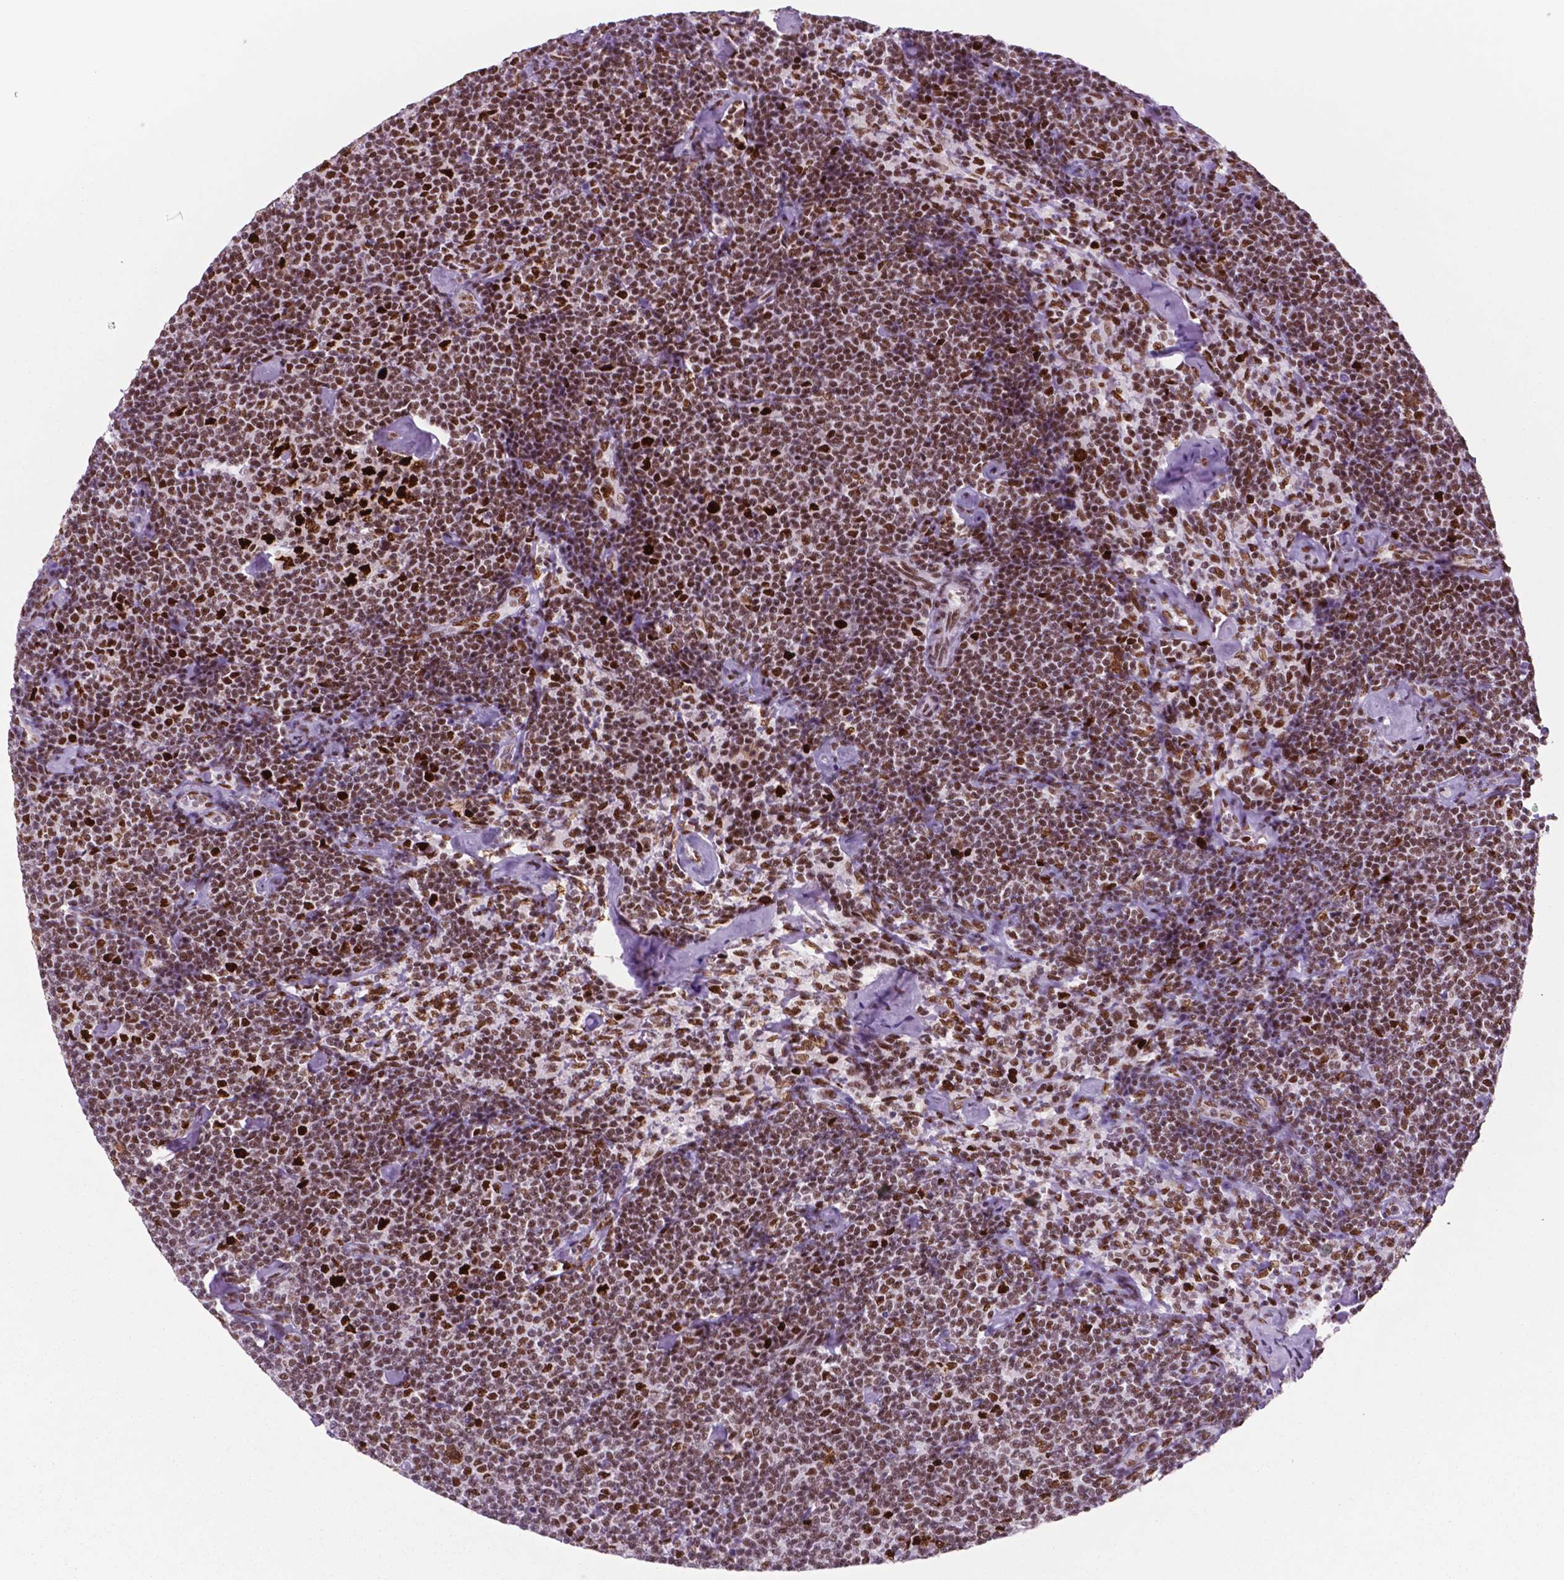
{"staining": {"intensity": "moderate", "quantity": ">75%", "location": "nuclear"}, "tissue": "lymphoma", "cell_type": "Tumor cells", "image_type": "cancer", "snomed": [{"axis": "morphology", "description": "Malignant lymphoma, non-Hodgkin's type, Low grade"}, {"axis": "topography", "description": "Lymph node"}], "caption": "A histopathology image showing moderate nuclear positivity in about >75% of tumor cells in lymphoma, as visualized by brown immunohistochemical staining.", "gene": "MSH6", "patient": {"sex": "male", "age": 81}}